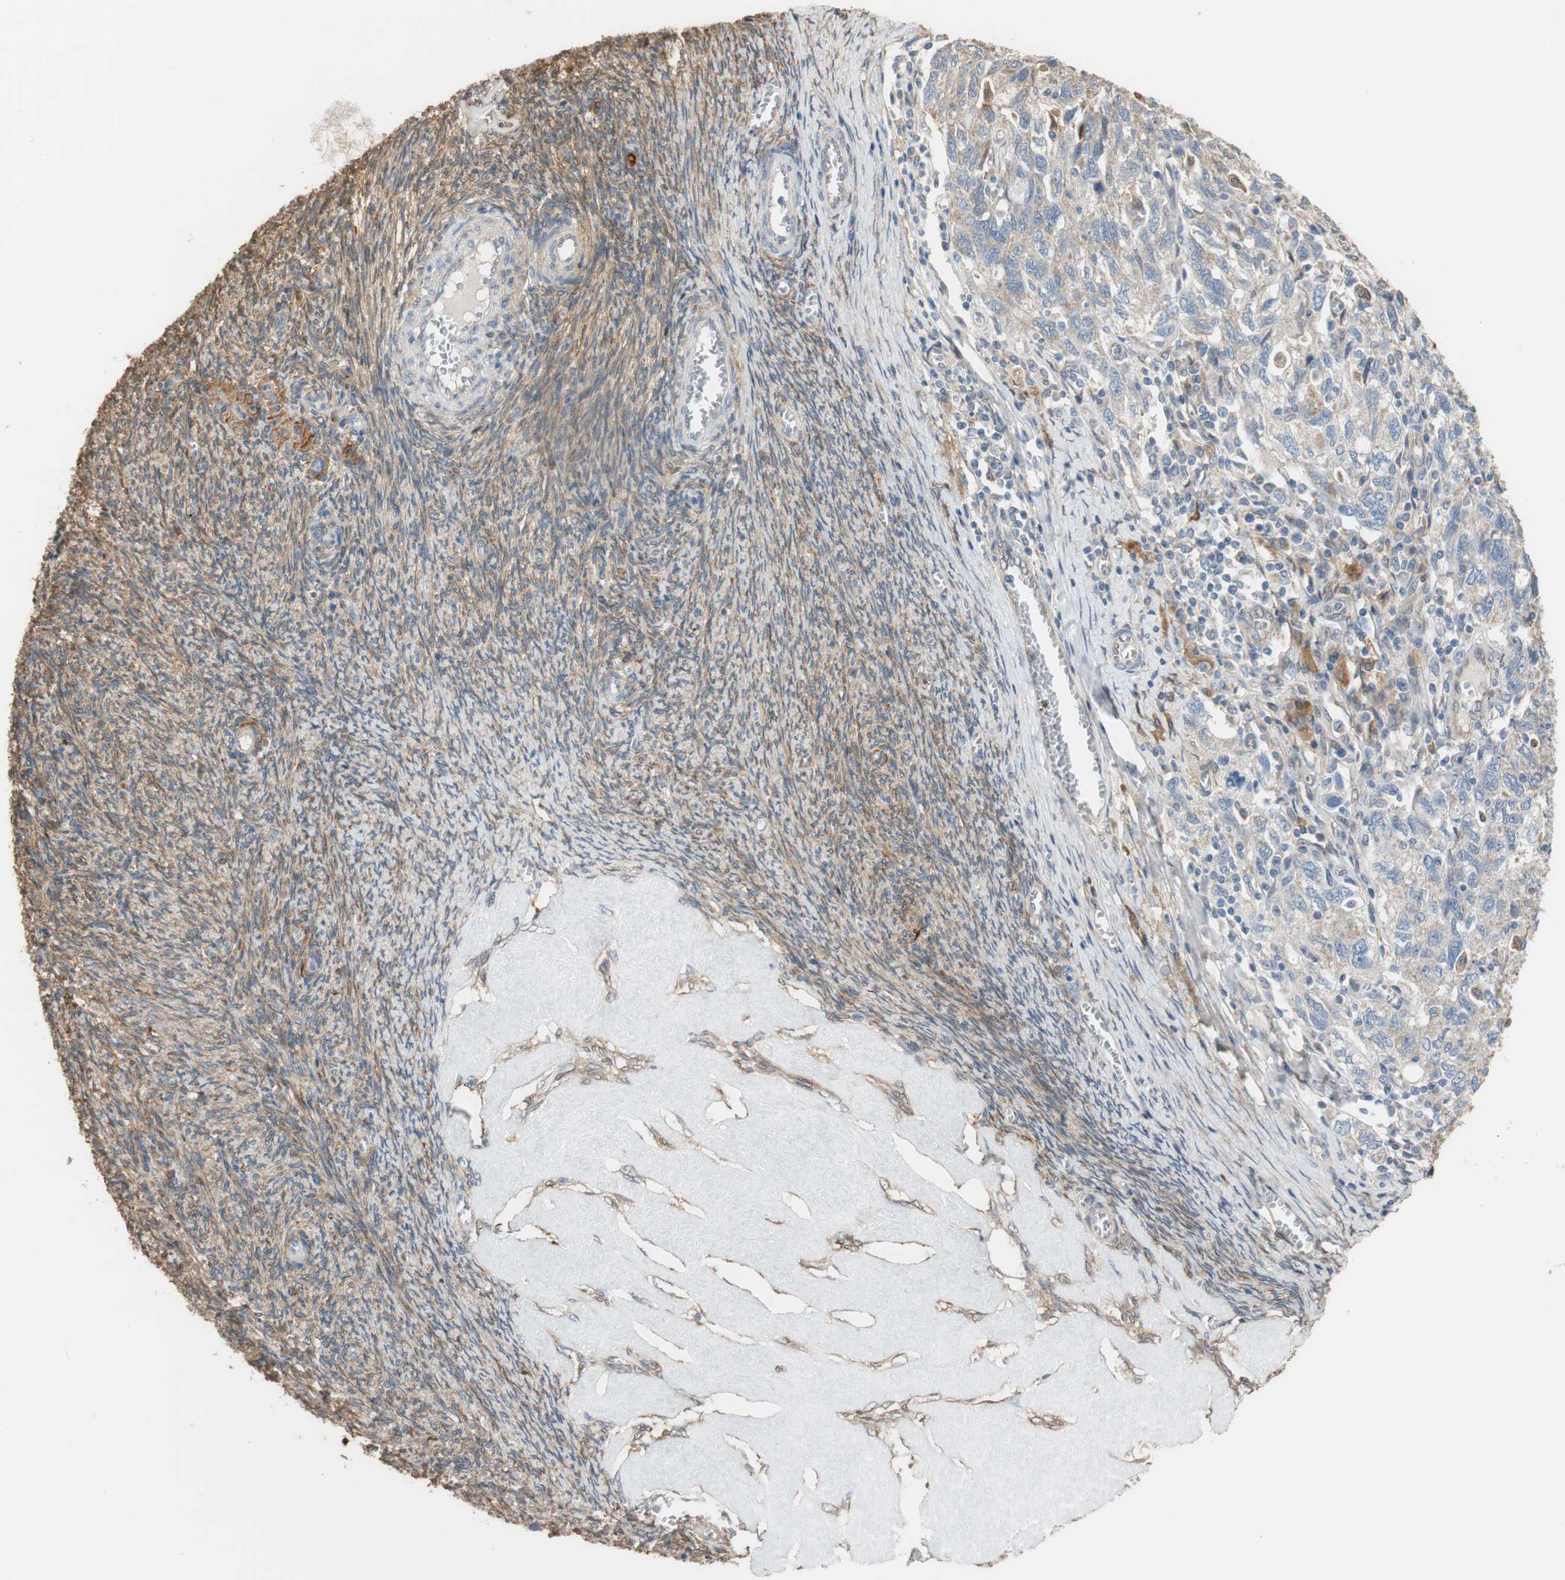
{"staining": {"intensity": "moderate", "quantity": ">75%", "location": "cytoplasmic/membranous"}, "tissue": "ovarian cancer", "cell_type": "Tumor cells", "image_type": "cancer", "snomed": [{"axis": "morphology", "description": "Carcinoma, NOS"}, {"axis": "morphology", "description": "Cystadenocarcinoma, serous, NOS"}, {"axis": "topography", "description": "Ovary"}], "caption": "High-power microscopy captured an immunohistochemistry photomicrograph of ovarian cancer, revealing moderate cytoplasmic/membranous positivity in about >75% of tumor cells.", "gene": "ALDH1A2", "patient": {"sex": "female", "age": 69}}